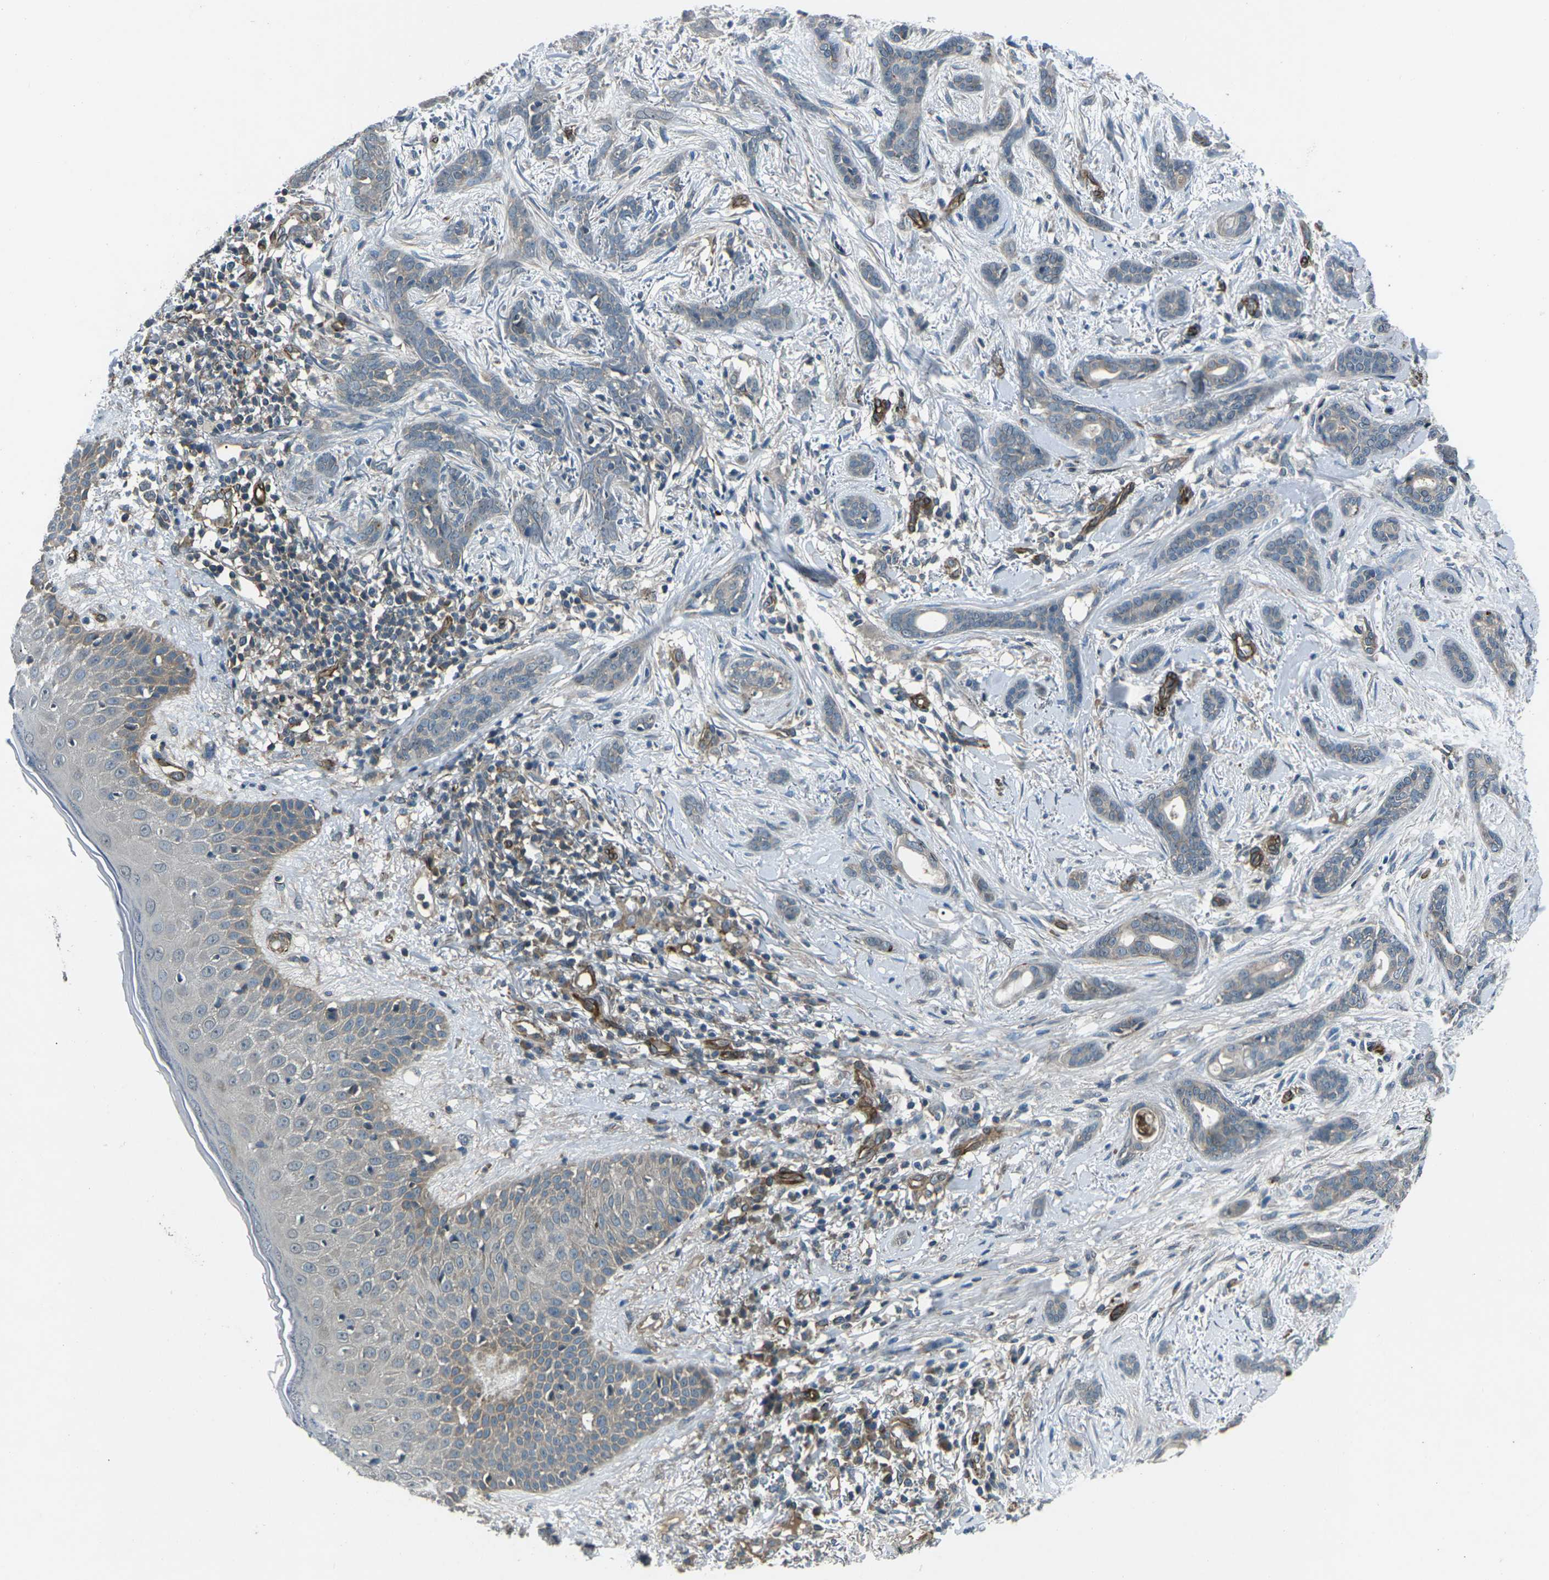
{"staining": {"intensity": "weak", "quantity": "<25%", "location": "cytoplasmic/membranous"}, "tissue": "skin cancer", "cell_type": "Tumor cells", "image_type": "cancer", "snomed": [{"axis": "morphology", "description": "Basal cell carcinoma"}, {"axis": "morphology", "description": "Adnexal tumor, benign"}, {"axis": "topography", "description": "Skin"}], "caption": "The histopathology image demonstrates no significant expression in tumor cells of basal cell carcinoma (skin).", "gene": "AFAP1", "patient": {"sex": "female", "age": 42}}